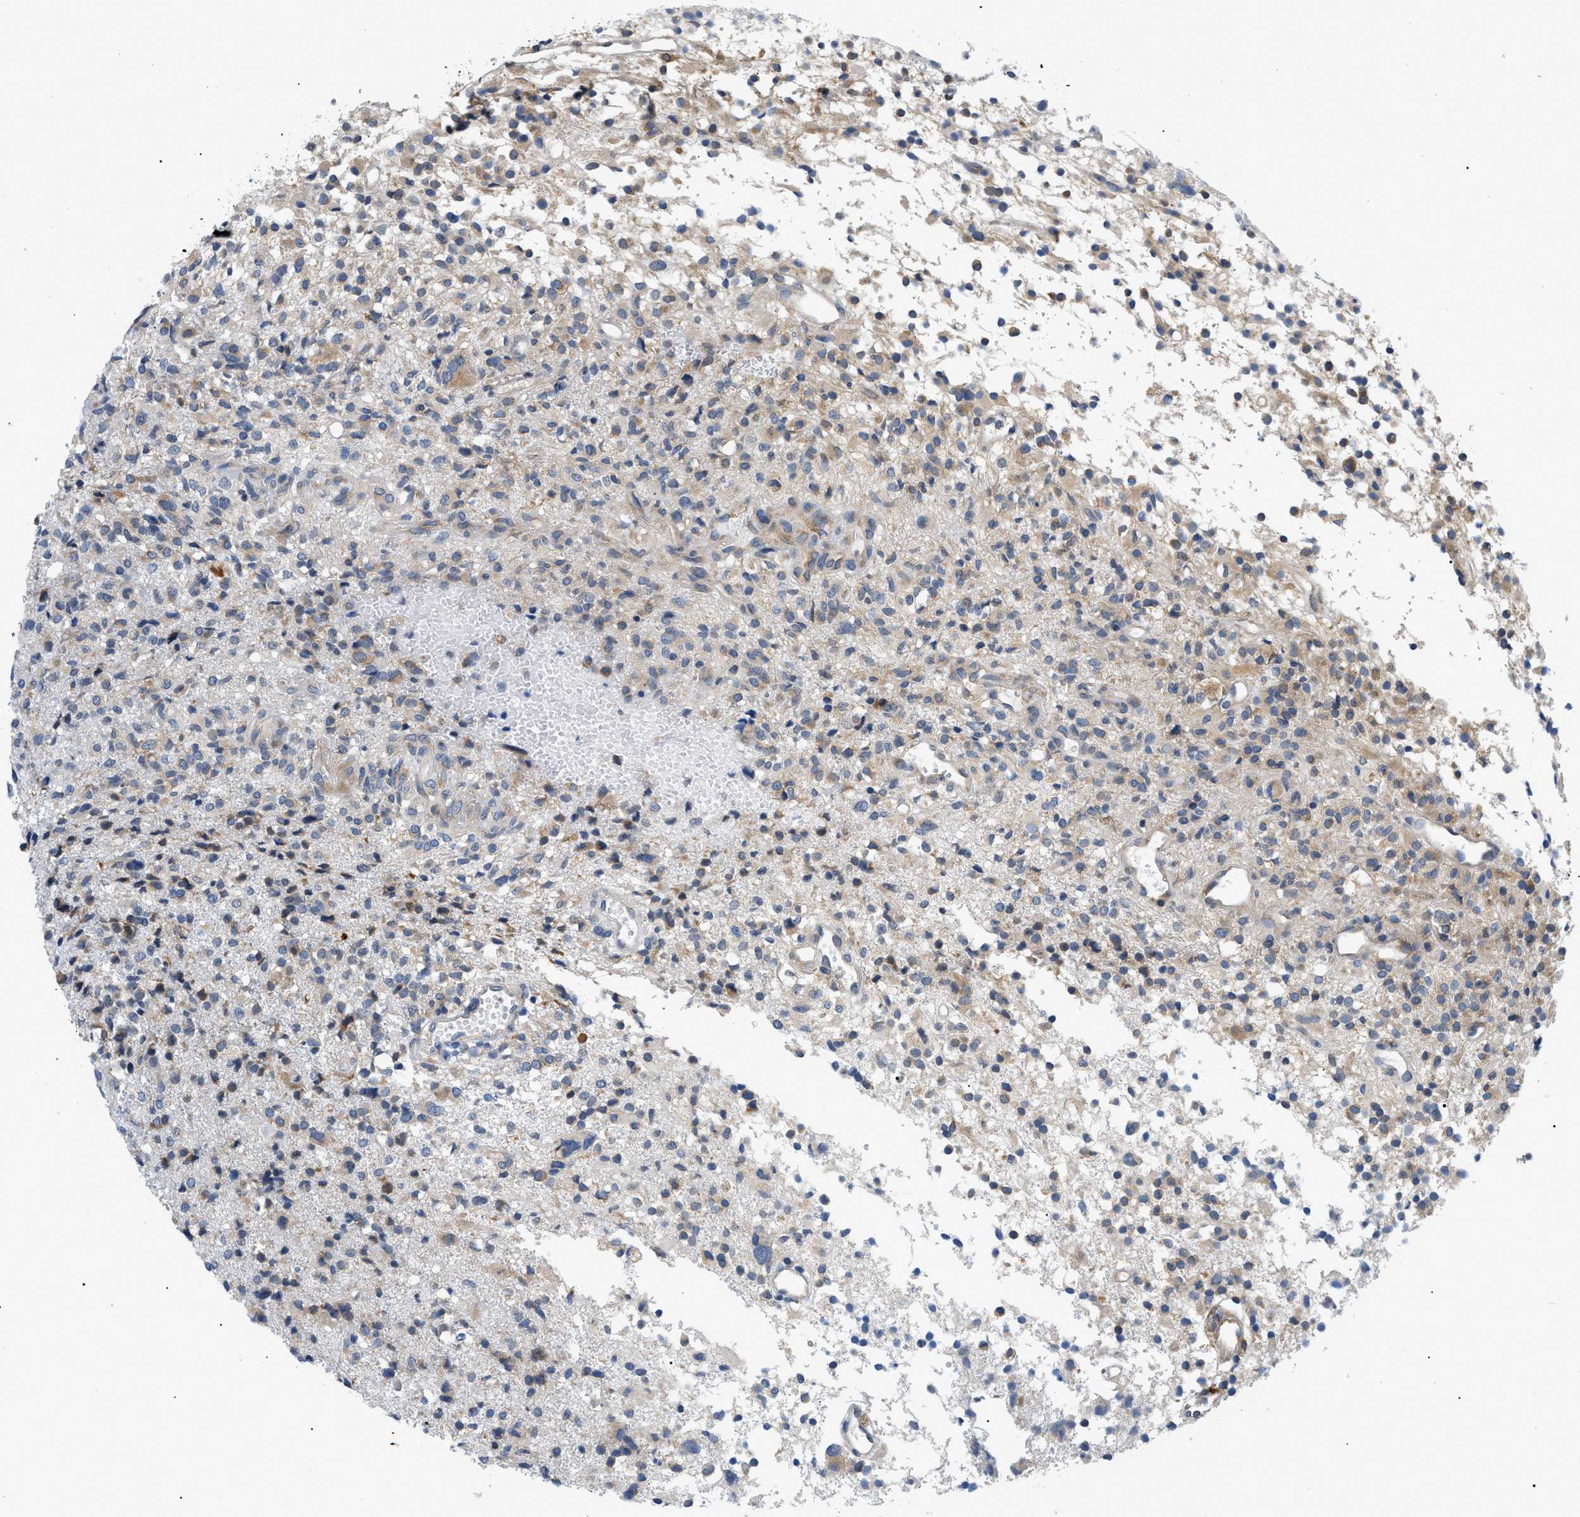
{"staining": {"intensity": "moderate", "quantity": "<25%", "location": "cytoplasmic/membranous"}, "tissue": "glioma", "cell_type": "Tumor cells", "image_type": "cancer", "snomed": [{"axis": "morphology", "description": "Glioma, malignant, High grade"}, {"axis": "topography", "description": "Brain"}], "caption": "An immunohistochemistry image of neoplastic tissue is shown. Protein staining in brown highlights moderate cytoplasmic/membranous positivity in malignant glioma (high-grade) within tumor cells.", "gene": "DERL1", "patient": {"sex": "female", "age": 59}}